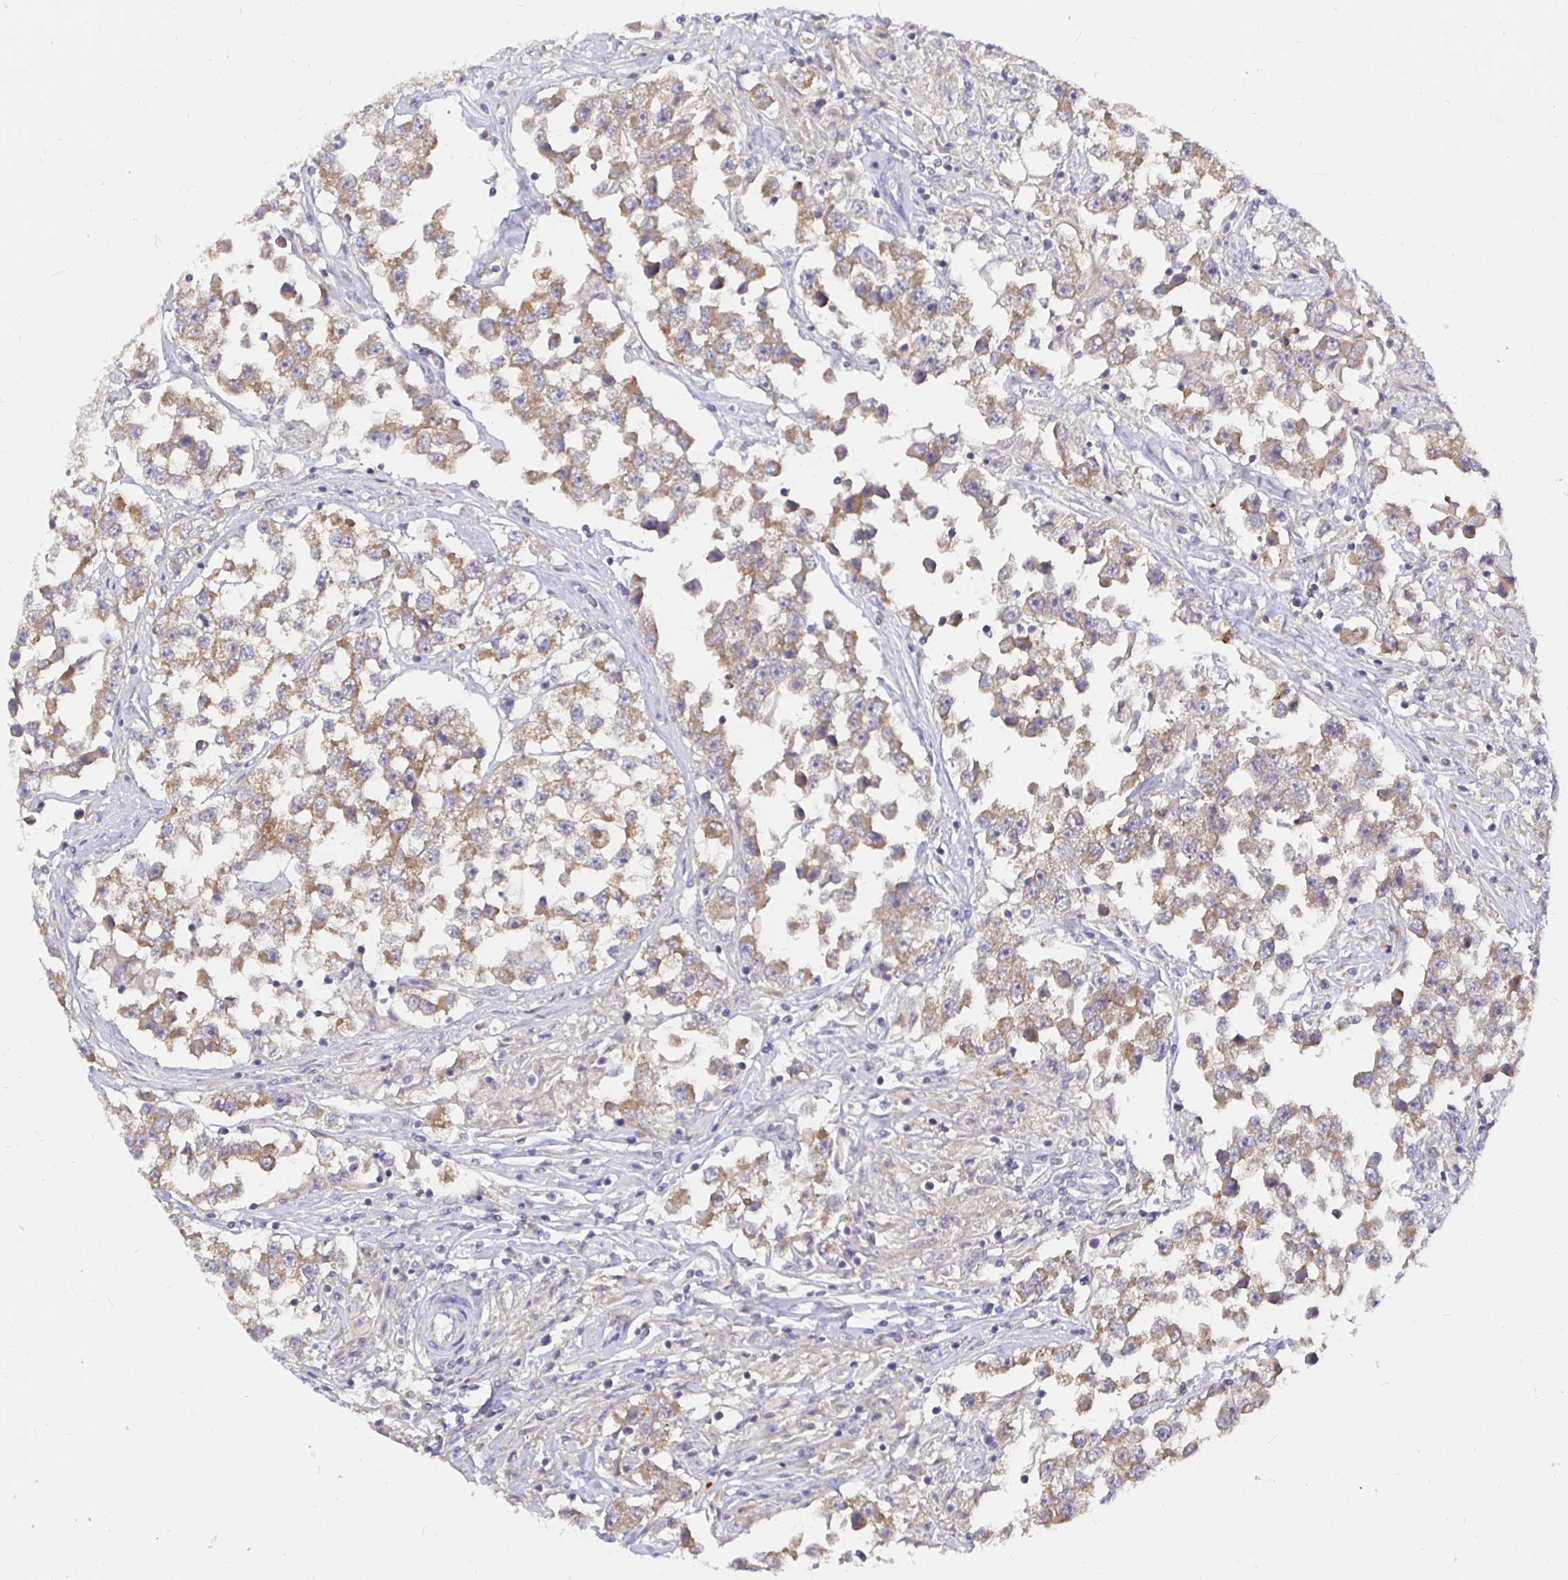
{"staining": {"intensity": "weak", "quantity": ">75%", "location": "cytoplasmic/membranous"}, "tissue": "testis cancer", "cell_type": "Tumor cells", "image_type": "cancer", "snomed": [{"axis": "morphology", "description": "Seminoma, NOS"}, {"axis": "topography", "description": "Testis"}], "caption": "Immunohistochemical staining of human seminoma (testis) reveals low levels of weak cytoplasmic/membranous staining in about >75% of tumor cells.", "gene": "KIF21A", "patient": {"sex": "male", "age": 46}}